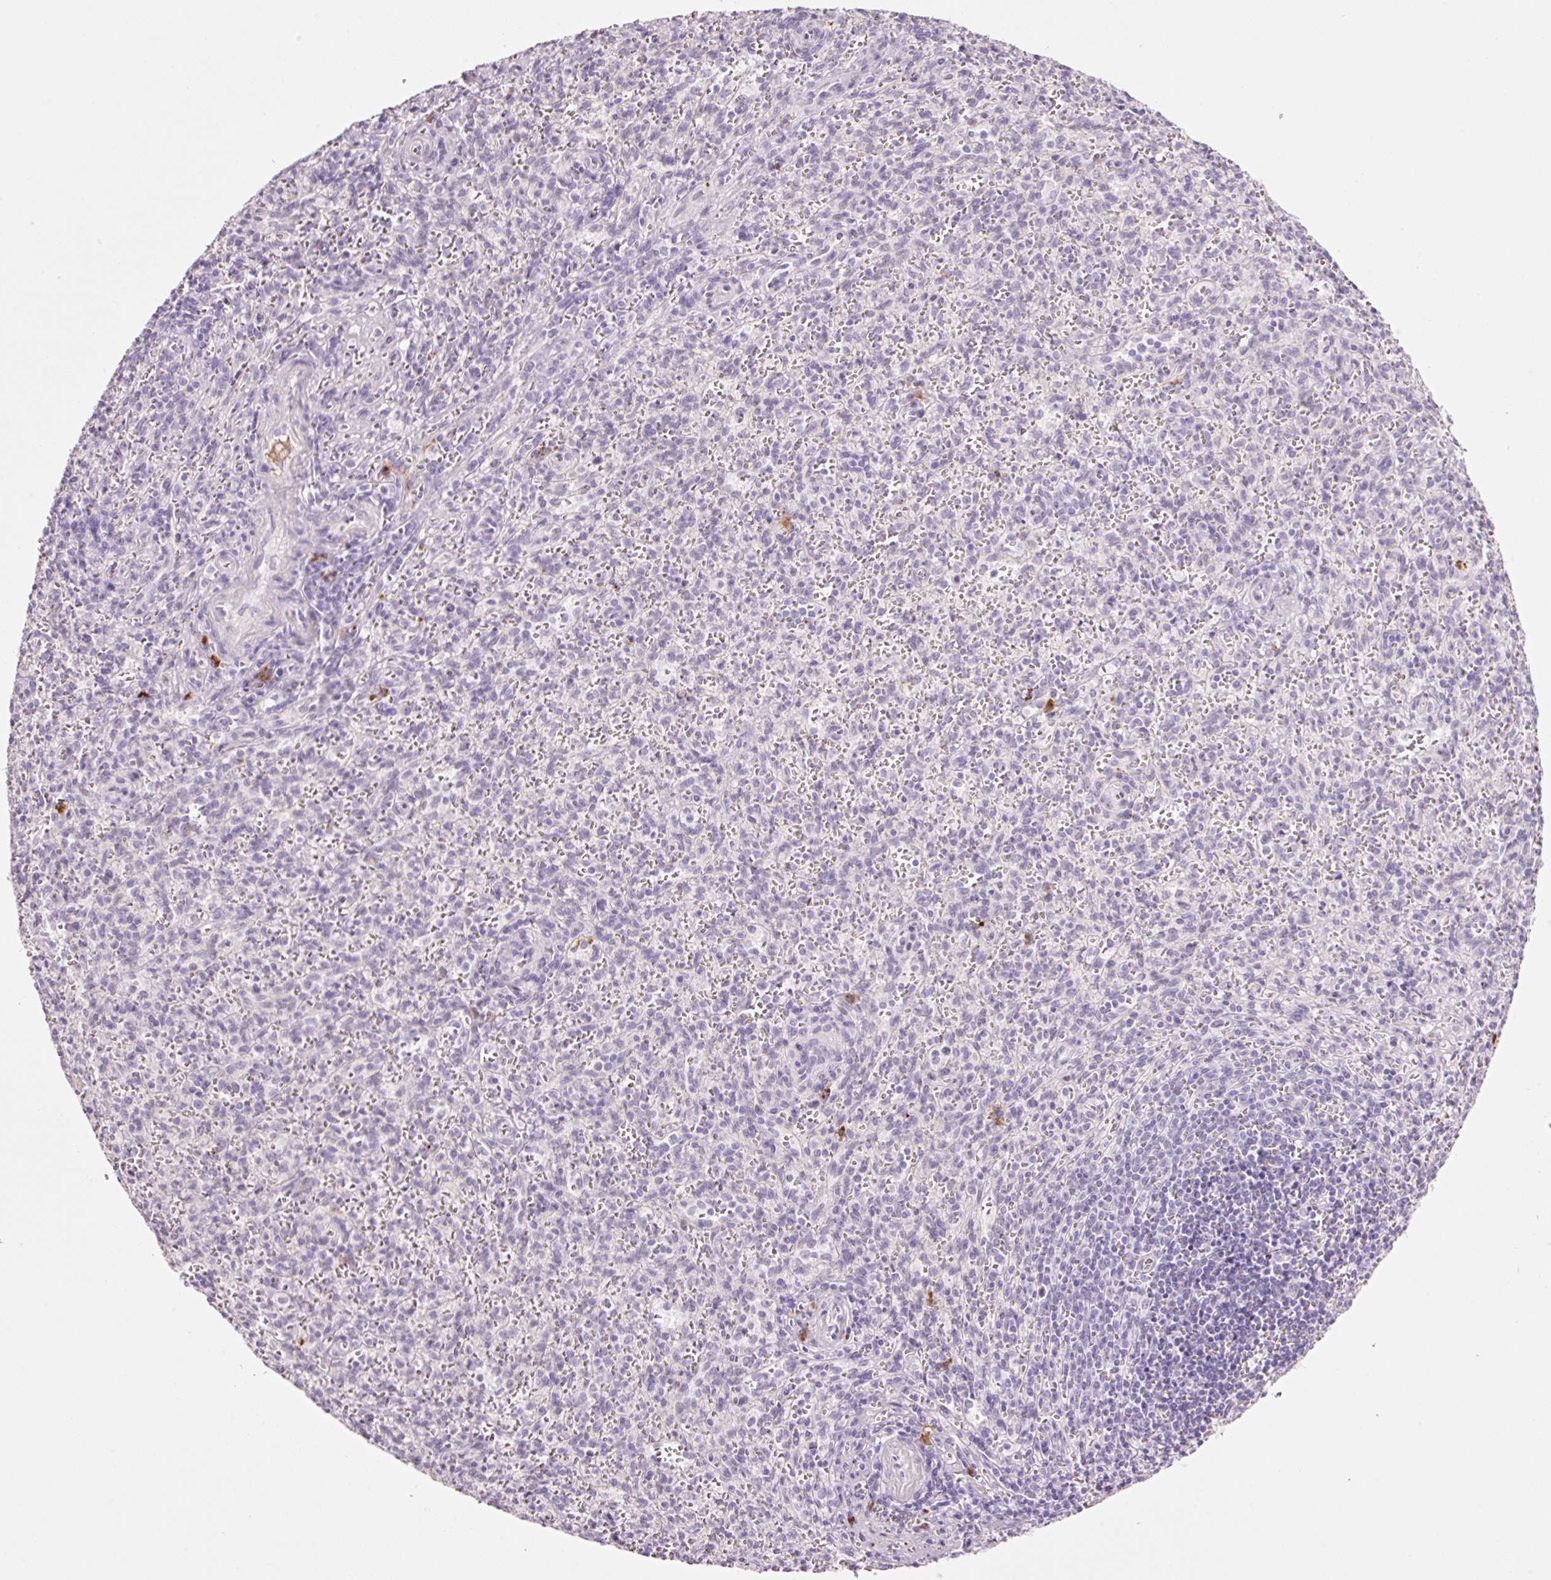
{"staining": {"intensity": "negative", "quantity": "none", "location": "none"}, "tissue": "spleen", "cell_type": "Cells in red pulp", "image_type": "normal", "snomed": [{"axis": "morphology", "description": "Normal tissue, NOS"}, {"axis": "topography", "description": "Spleen"}], "caption": "An image of spleen stained for a protein shows no brown staining in cells in red pulp.", "gene": "KLF1", "patient": {"sex": "female", "age": 26}}